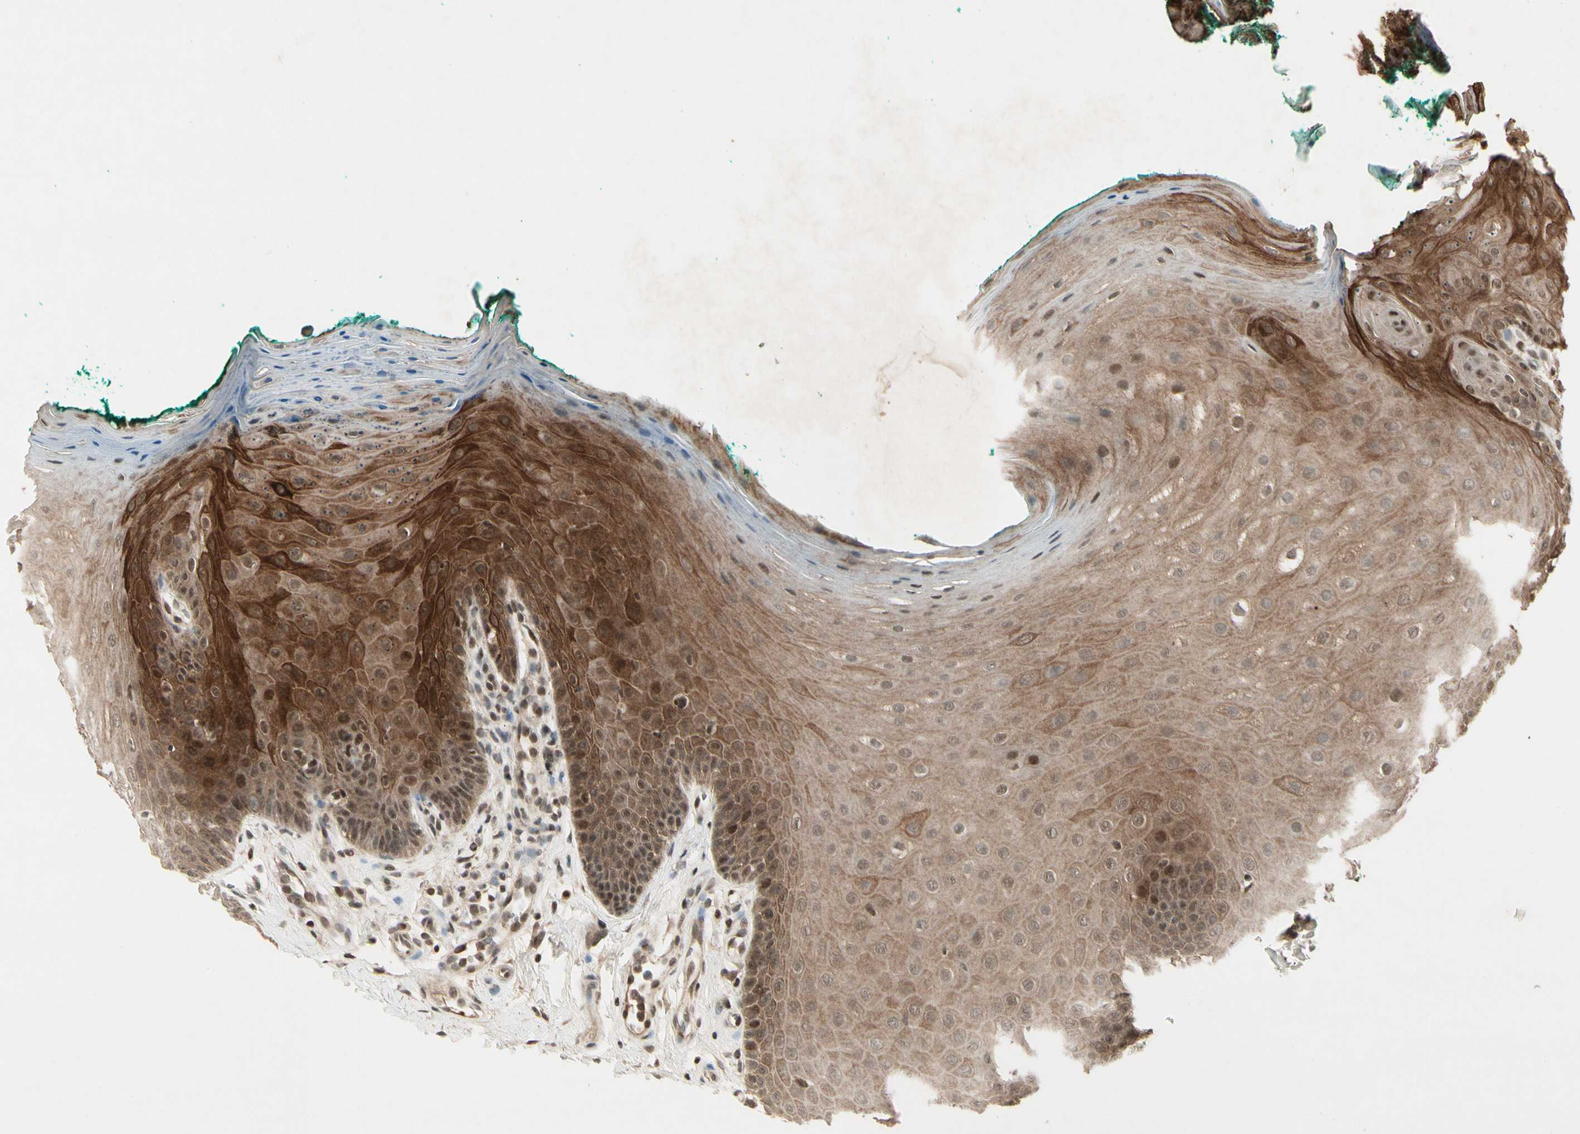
{"staining": {"intensity": "moderate", "quantity": ">75%", "location": "cytoplasmic/membranous,nuclear"}, "tissue": "oral mucosa", "cell_type": "Squamous epithelial cells", "image_type": "normal", "snomed": [{"axis": "morphology", "description": "Normal tissue, NOS"}, {"axis": "topography", "description": "Skeletal muscle"}, {"axis": "topography", "description": "Oral tissue"}], "caption": "Brown immunohistochemical staining in benign oral mucosa demonstrates moderate cytoplasmic/membranous,nuclear expression in about >75% of squamous epithelial cells.", "gene": "CDK11A", "patient": {"sex": "male", "age": 58}}